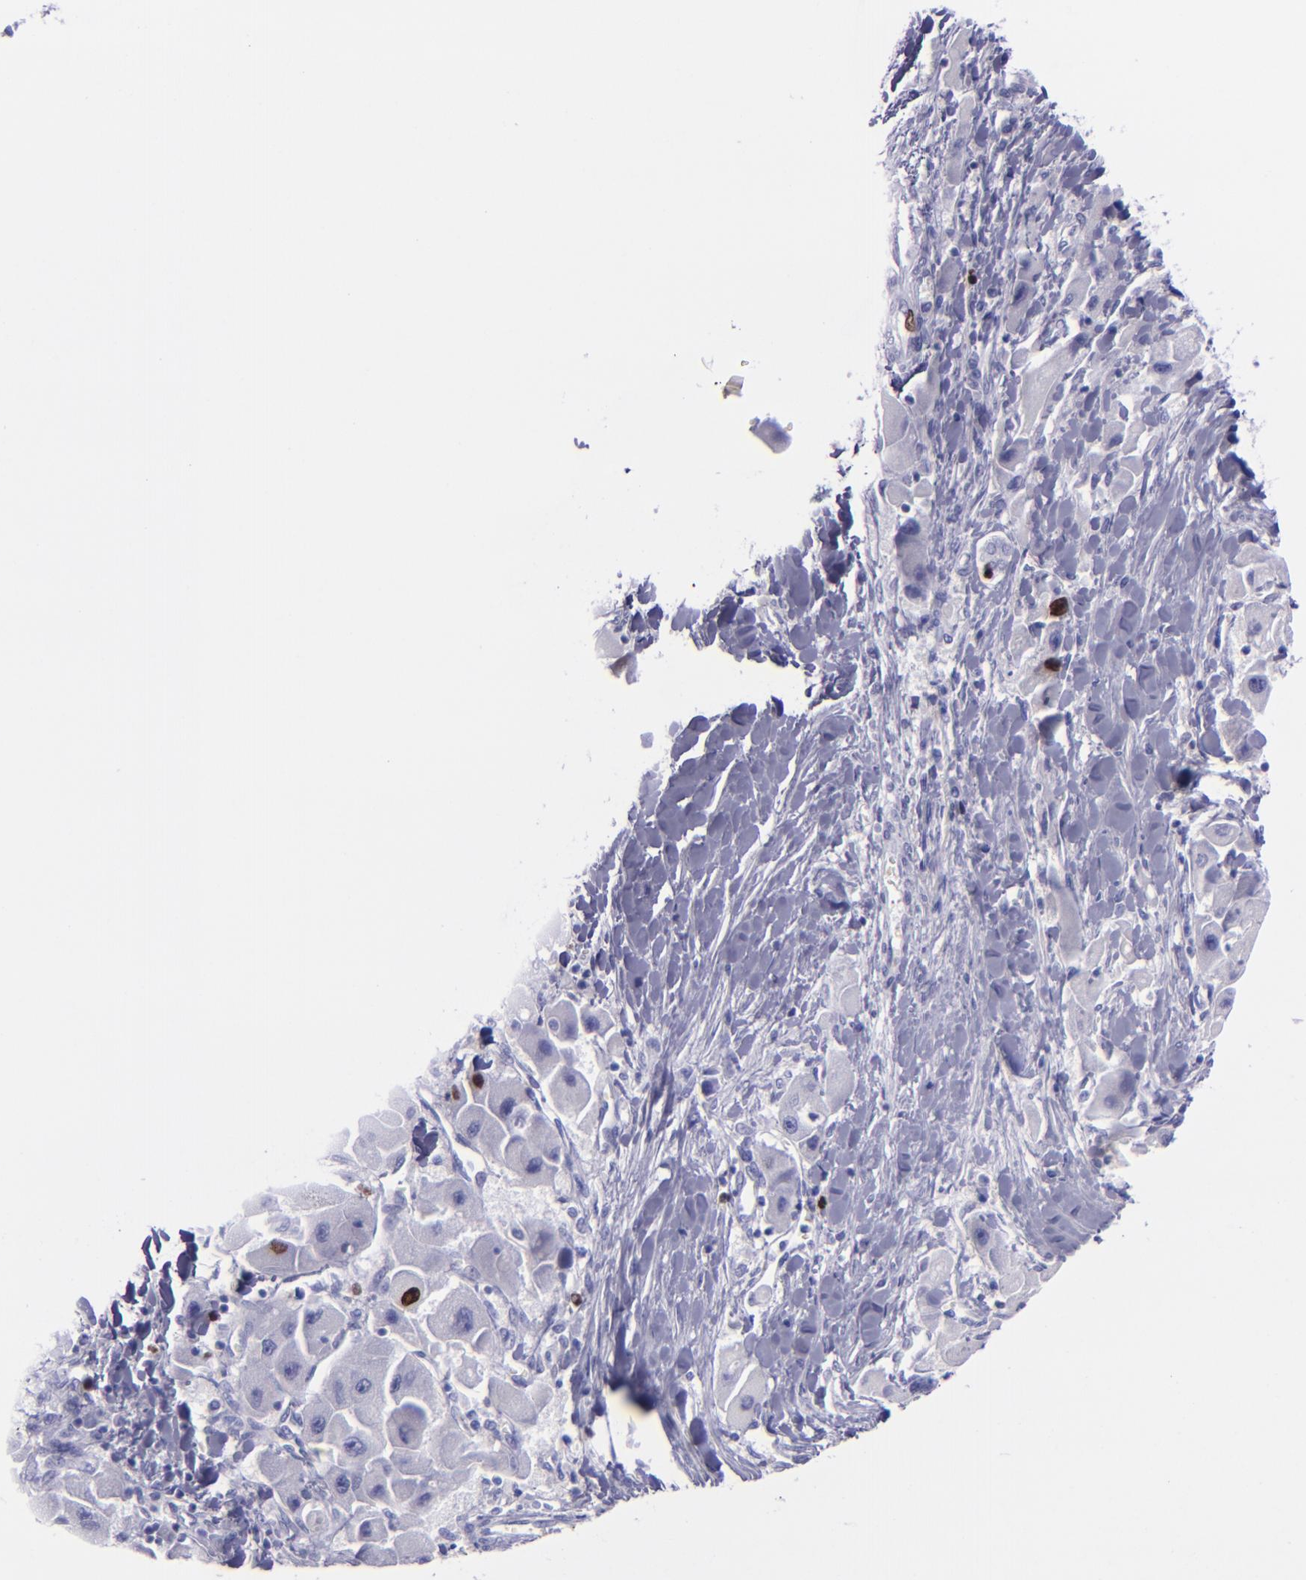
{"staining": {"intensity": "strong", "quantity": "<25%", "location": "nuclear"}, "tissue": "liver cancer", "cell_type": "Tumor cells", "image_type": "cancer", "snomed": [{"axis": "morphology", "description": "Carcinoma, Hepatocellular, NOS"}, {"axis": "topography", "description": "Liver"}], "caption": "Strong nuclear staining for a protein is appreciated in about <25% of tumor cells of hepatocellular carcinoma (liver) using immunohistochemistry.", "gene": "TOP2A", "patient": {"sex": "male", "age": 24}}